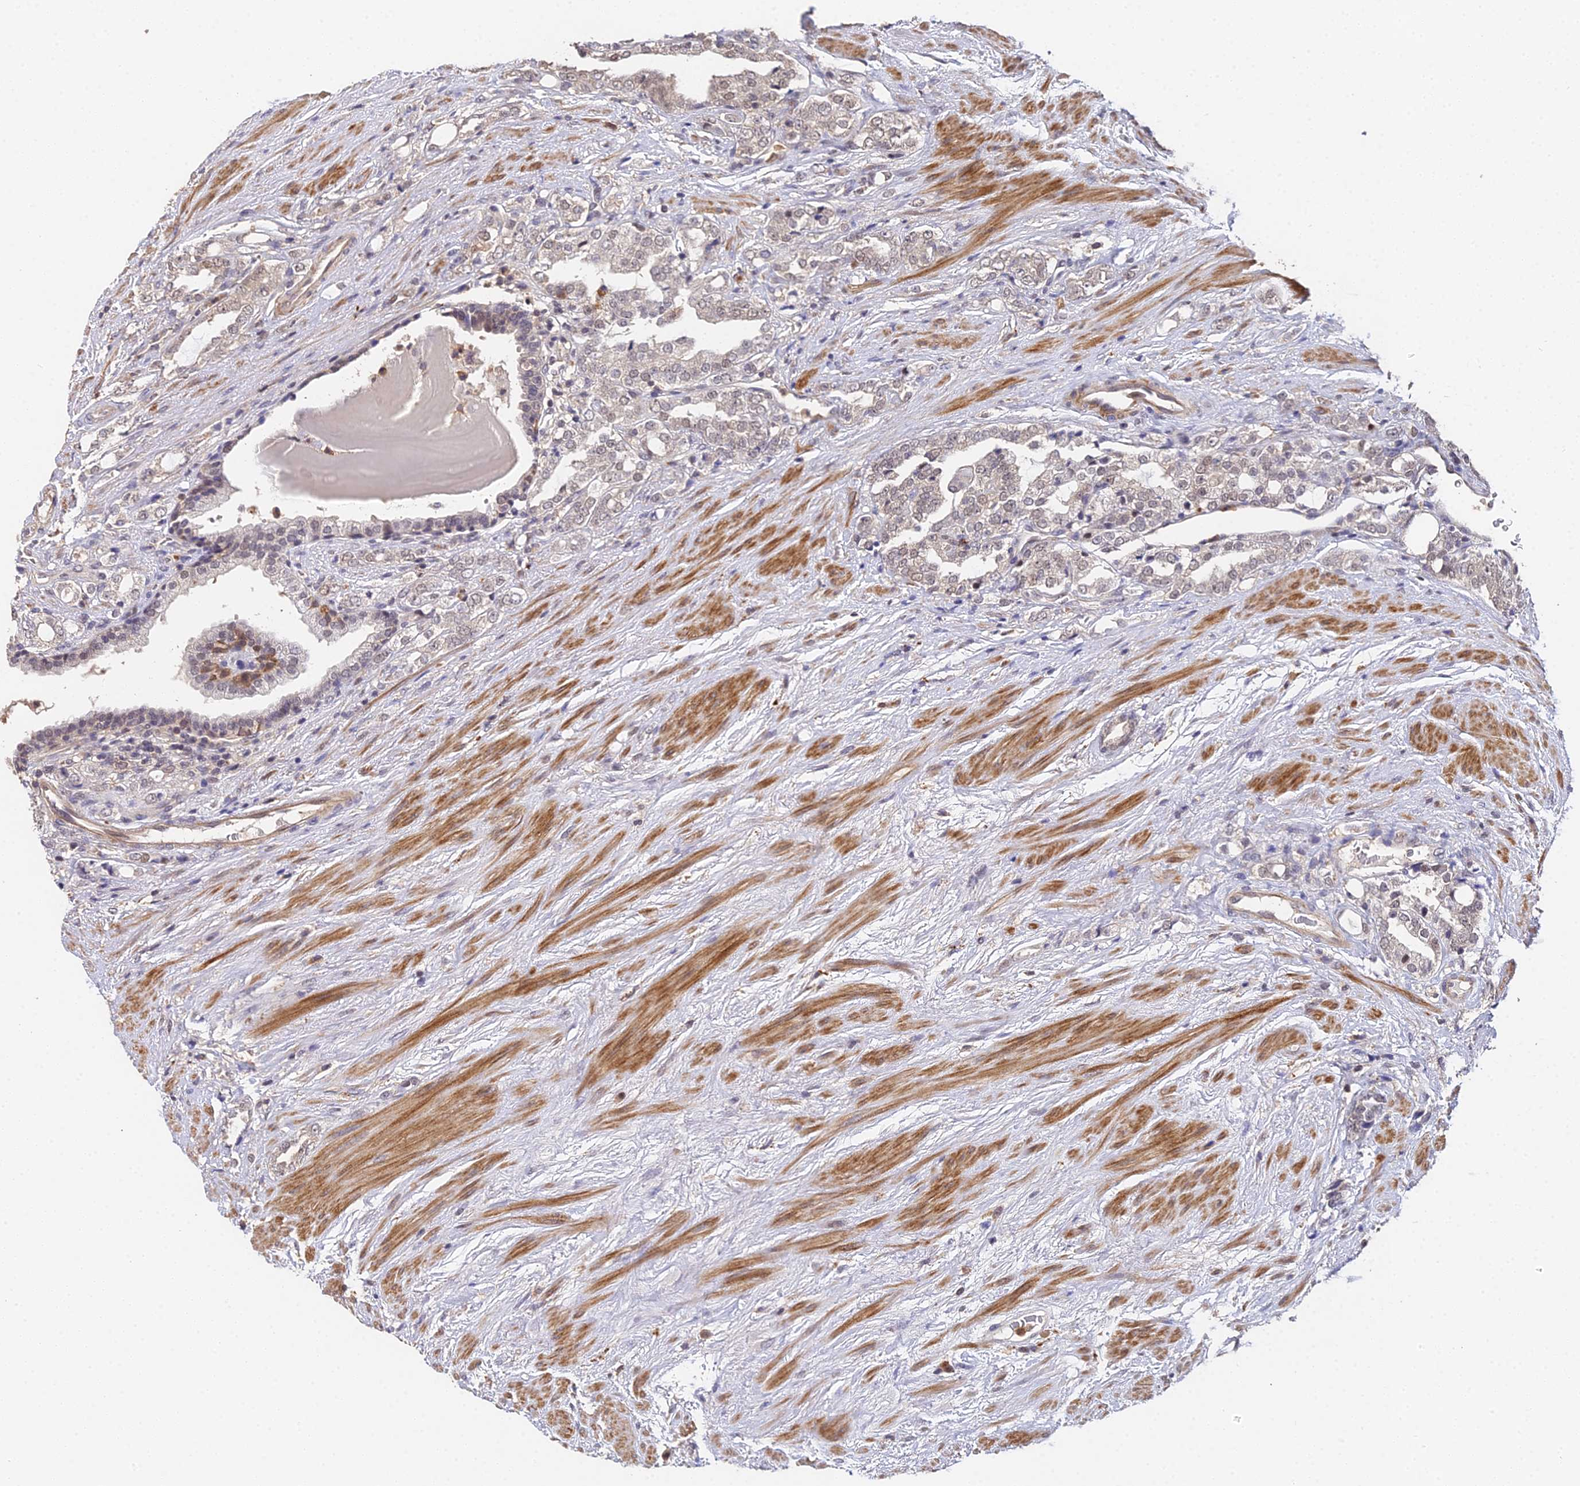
{"staining": {"intensity": "weak", "quantity": "<25%", "location": "nuclear"}, "tissue": "prostate cancer", "cell_type": "Tumor cells", "image_type": "cancer", "snomed": [{"axis": "morphology", "description": "Adenocarcinoma, High grade"}, {"axis": "topography", "description": "Prostate"}], "caption": "Tumor cells show no significant protein staining in prostate adenocarcinoma (high-grade).", "gene": "LSM5", "patient": {"sex": "male", "age": 64}}